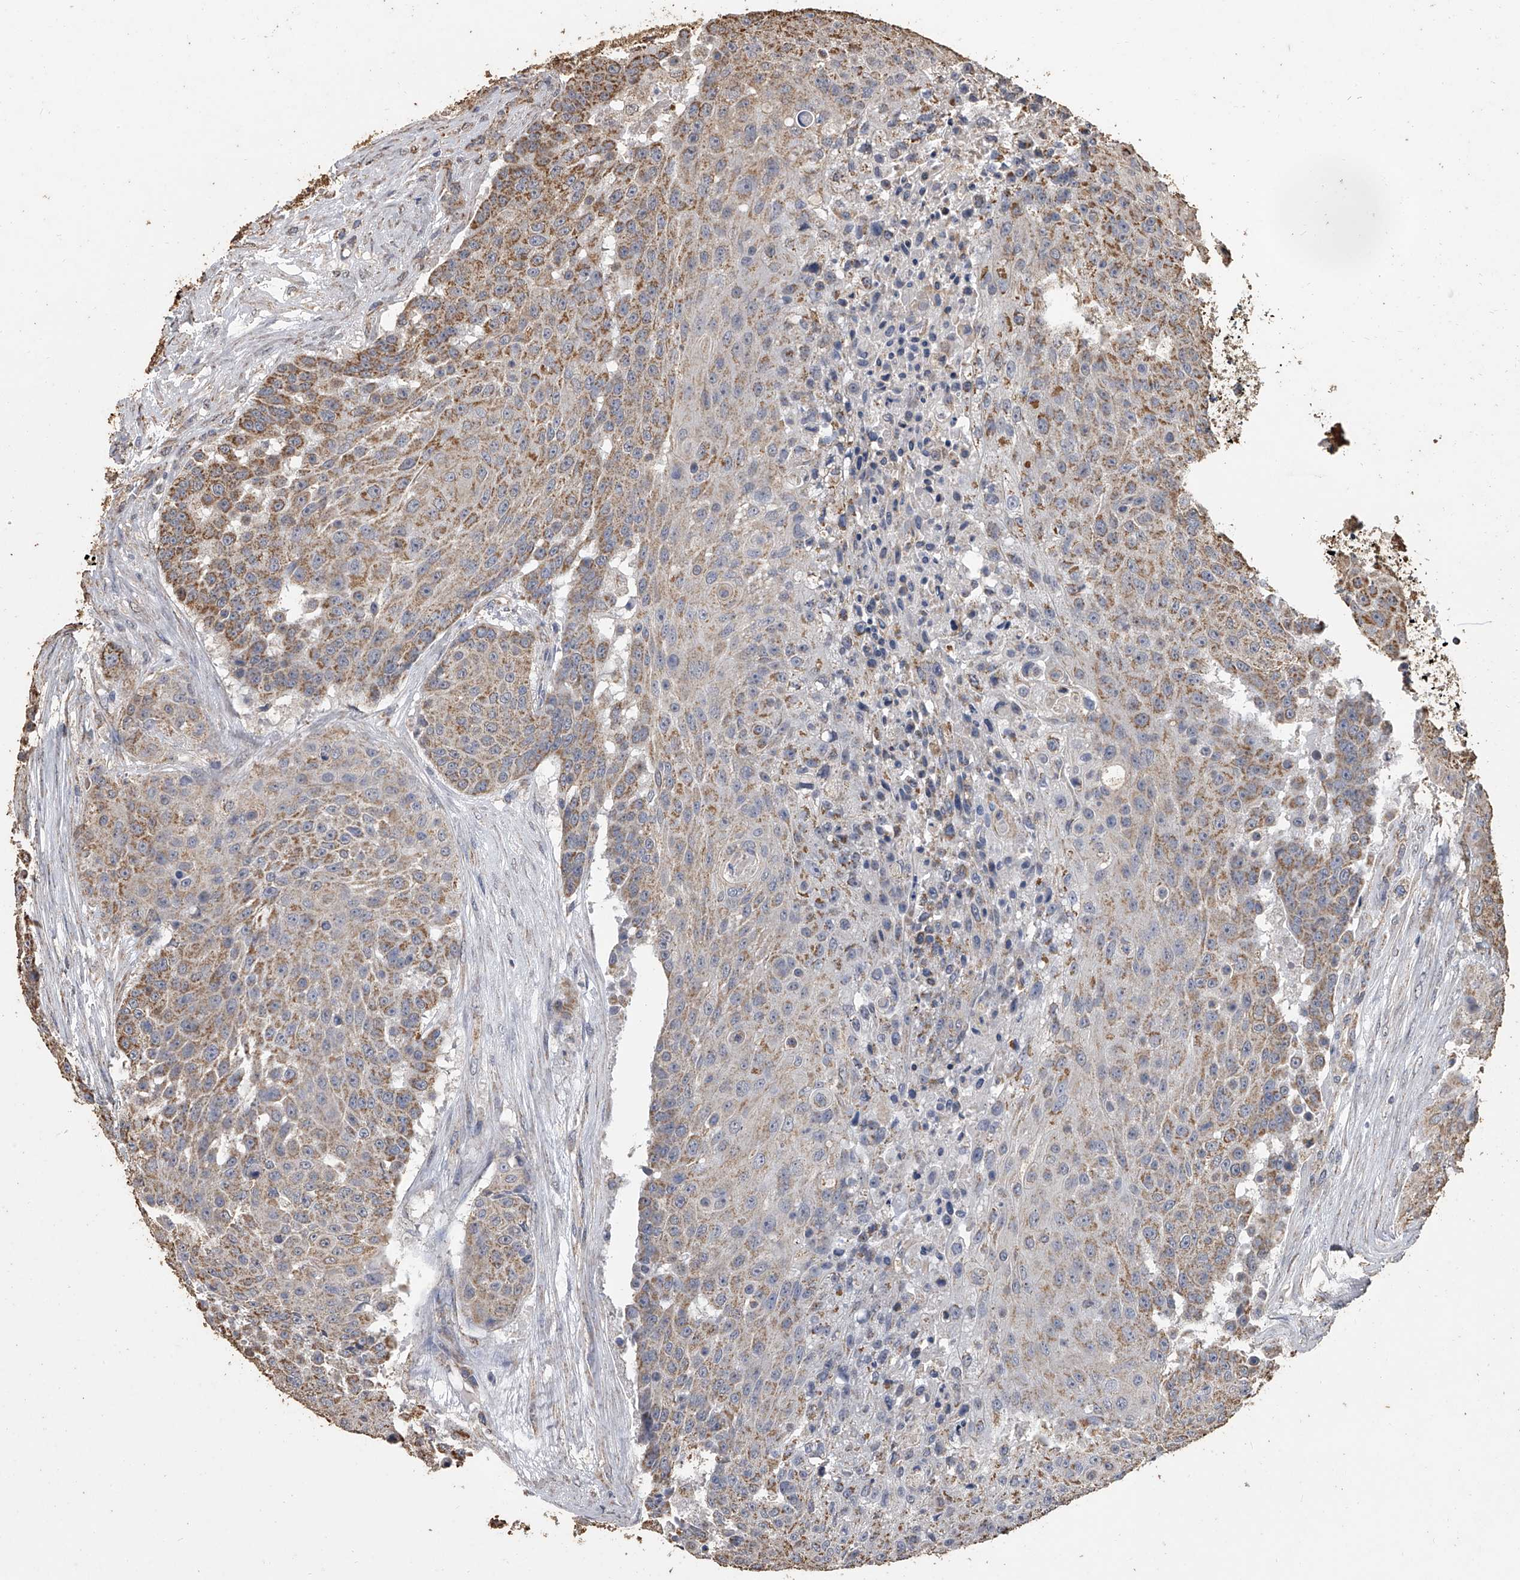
{"staining": {"intensity": "moderate", "quantity": ">75%", "location": "cytoplasmic/membranous"}, "tissue": "urothelial cancer", "cell_type": "Tumor cells", "image_type": "cancer", "snomed": [{"axis": "morphology", "description": "Urothelial carcinoma, High grade"}, {"axis": "topography", "description": "Urinary bladder"}], "caption": "Protein staining displays moderate cytoplasmic/membranous expression in approximately >75% of tumor cells in urothelial cancer. (Stains: DAB (3,3'-diaminobenzidine) in brown, nuclei in blue, Microscopy: brightfield microscopy at high magnification).", "gene": "MRPL28", "patient": {"sex": "female", "age": 63}}